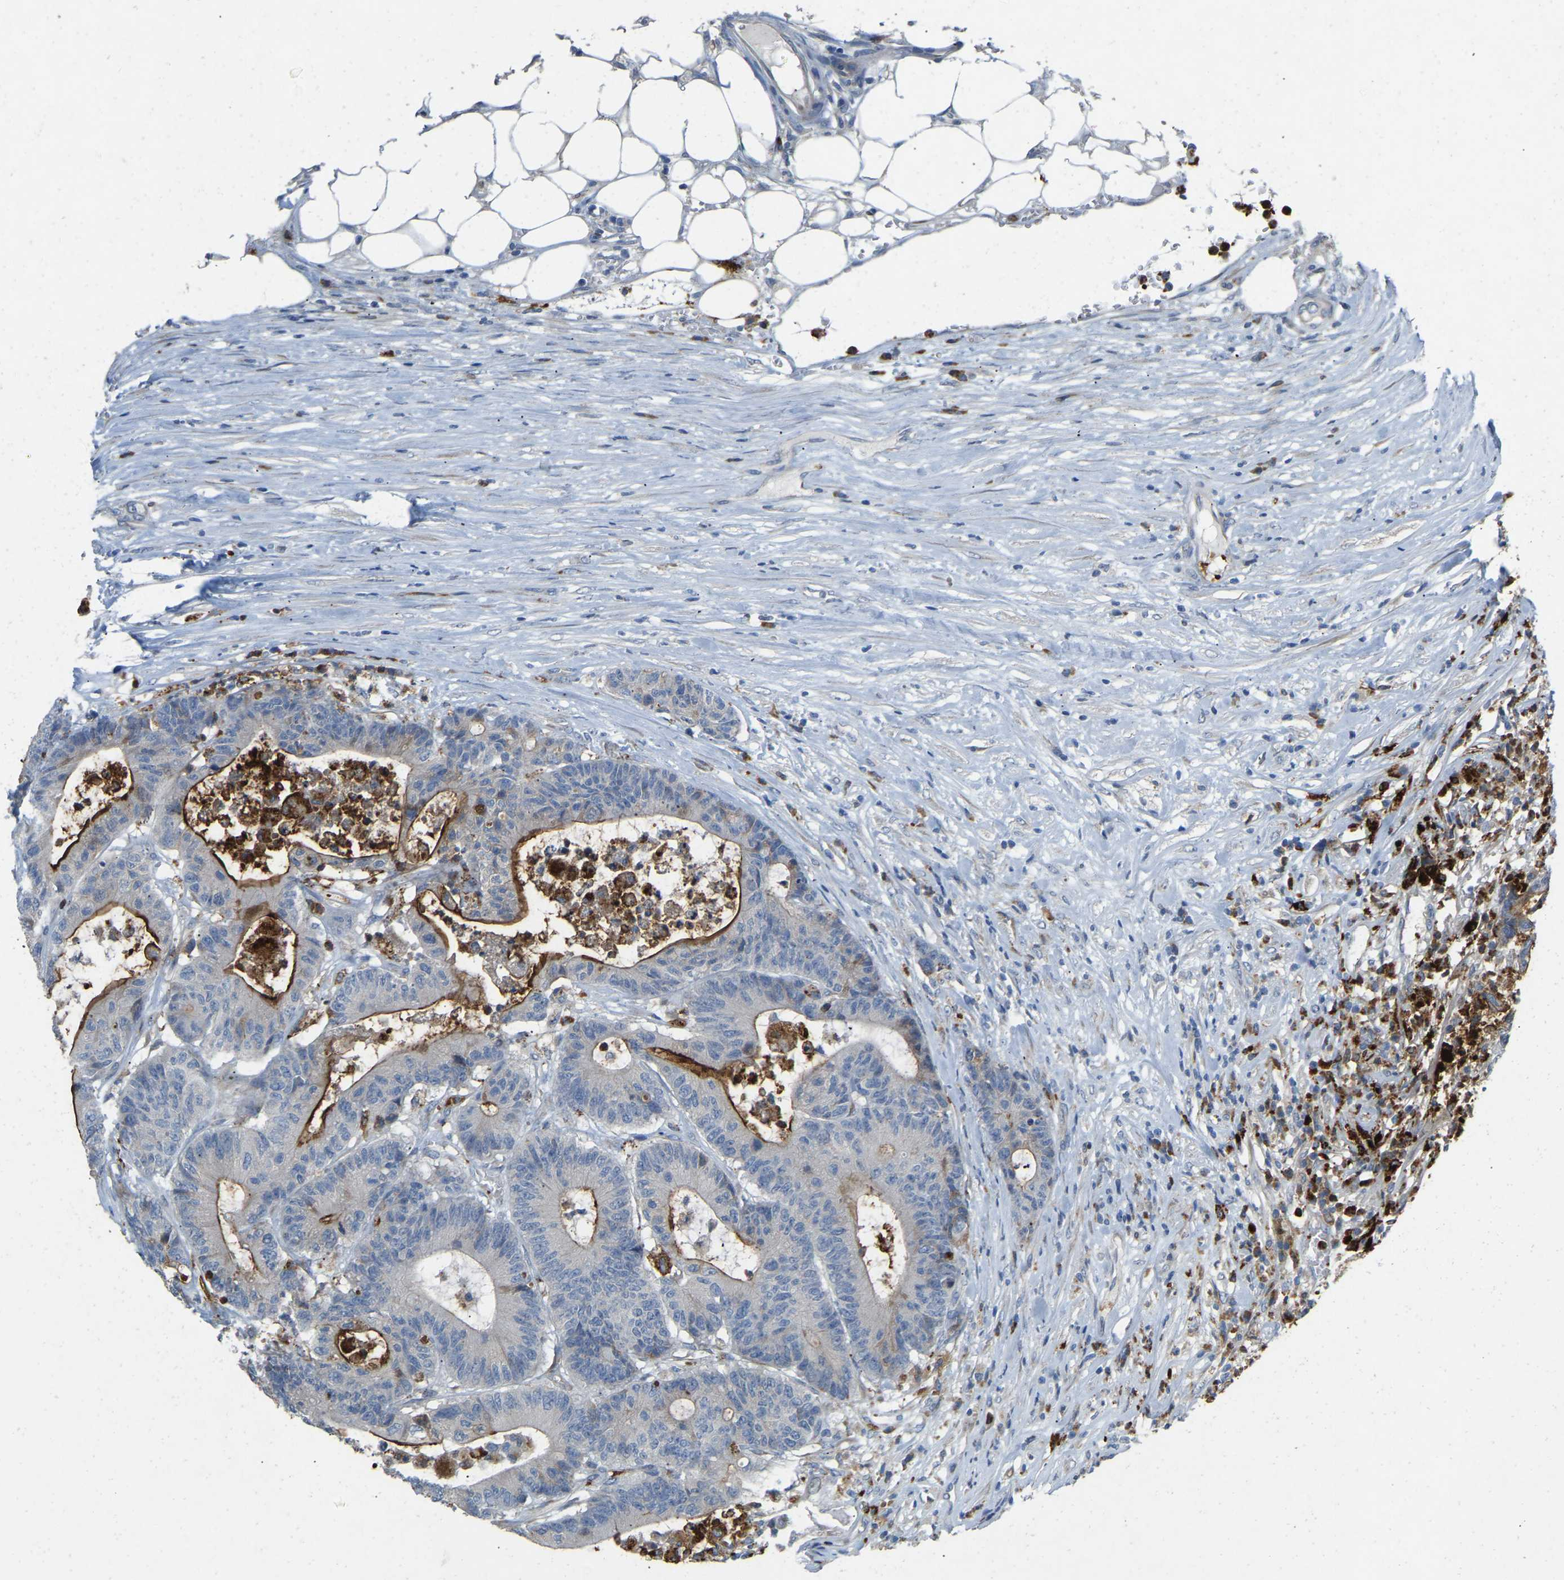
{"staining": {"intensity": "strong", "quantity": "25%-75%", "location": "cytoplasmic/membranous"}, "tissue": "colorectal cancer", "cell_type": "Tumor cells", "image_type": "cancer", "snomed": [{"axis": "morphology", "description": "Adenocarcinoma, NOS"}, {"axis": "topography", "description": "Colon"}], "caption": "A photomicrograph of human adenocarcinoma (colorectal) stained for a protein reveals strong cytoplasmic/membranous brown staining in tumor cells.", "gene": "RHEB", "patient": {"sex": "female", "age": 84}}